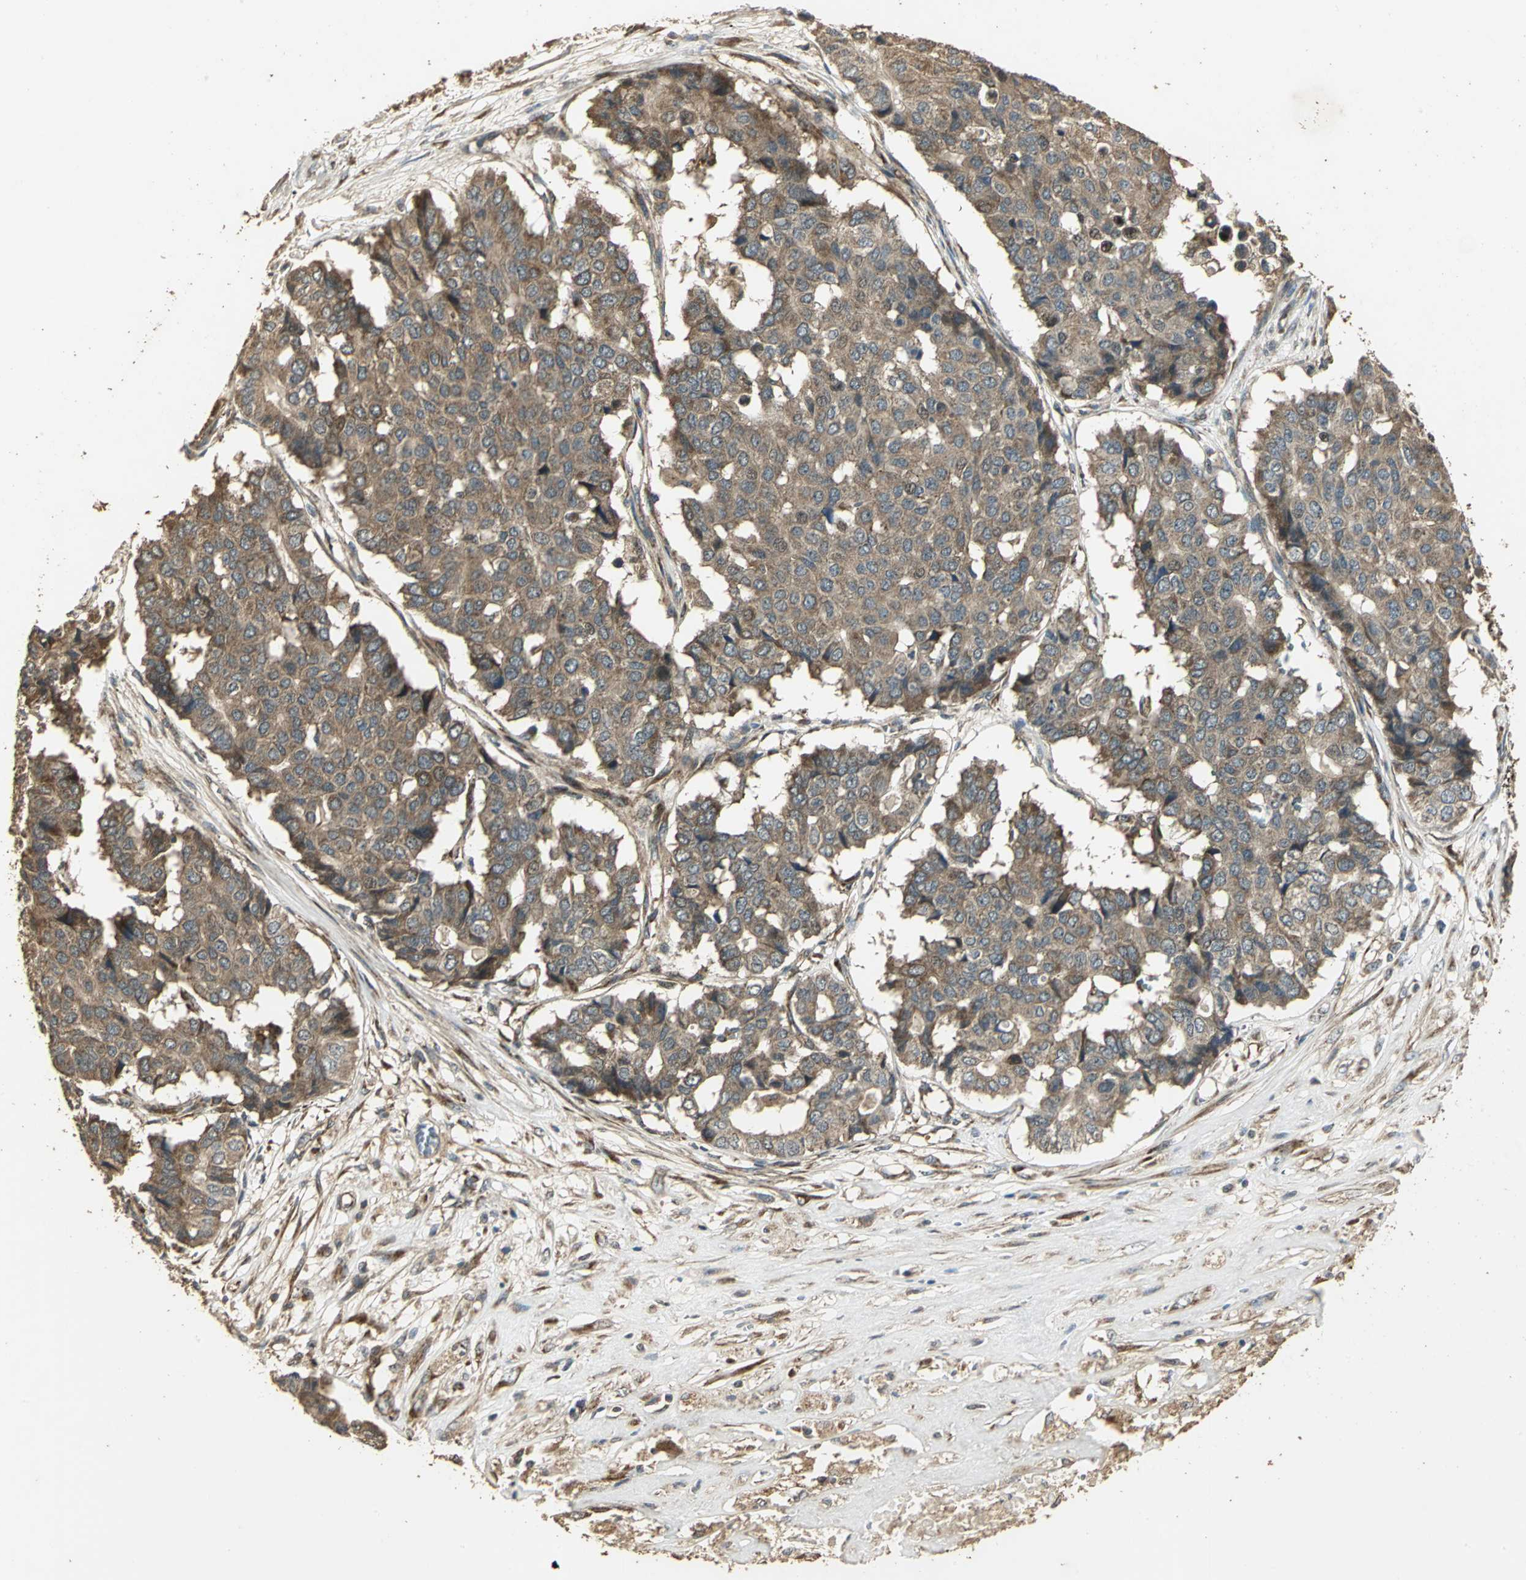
{"staining": {"intensity": "strong", "quantity": ">75%", "location": "cytoplasmic/membranous"}, "tissue": "pancreatic cancer", "cell_type": "Tumor cells", "image_type": "cancer", "snomed": [{"axis": "morphology", "description": "Adenocarcinoma, NOS"}, {"axis": "topography", "description": "Pancreas"}], "caption": "Immunohistochemistry (IHC) of human pancreatic cancer displays high levels of strong cytoplasmic/membranous staining in approximately >75% of tumor cells.", "gene": "KANK1", "patient": {"sex": "male", "age": 50}}